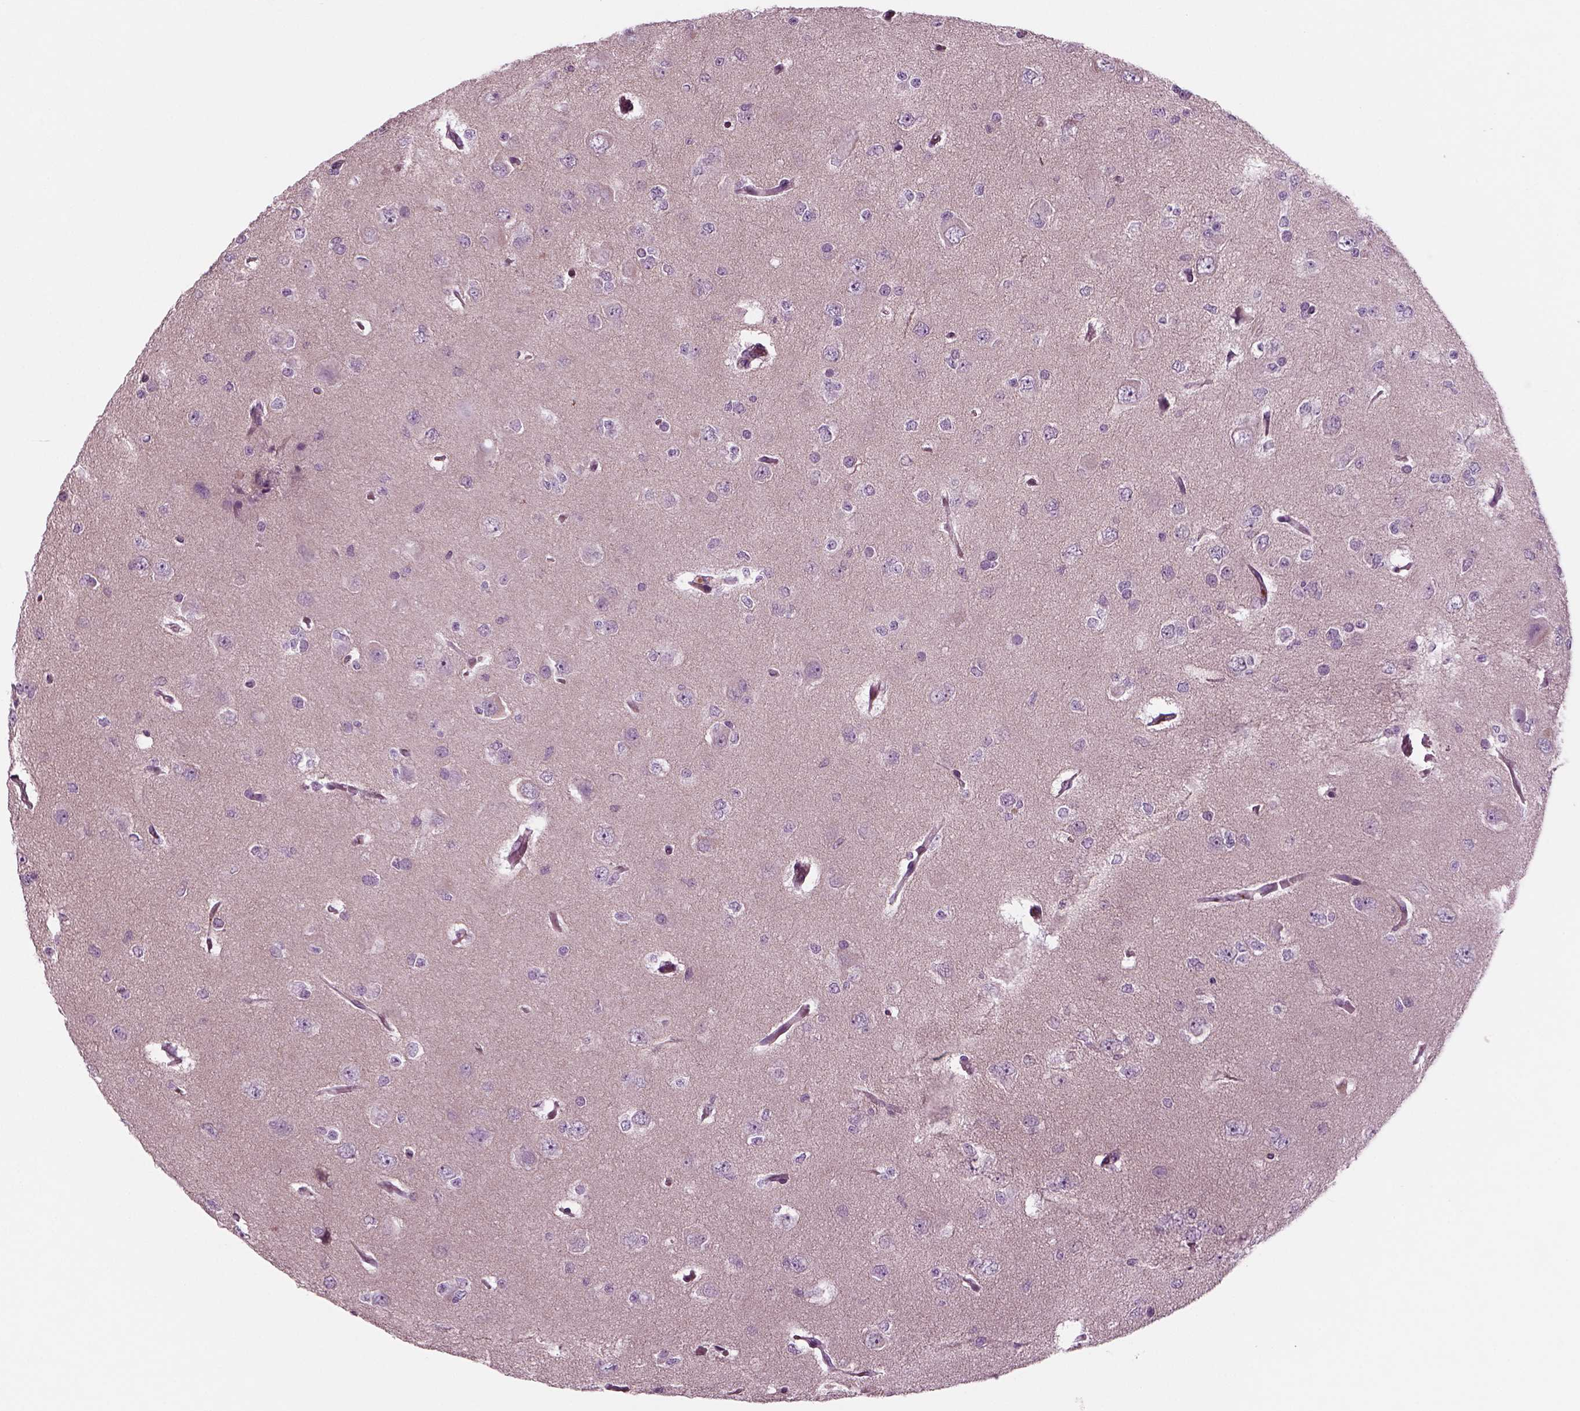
{"staining": {"intensity": "negative", "quantity": "none", "location": "none"}, "tissue": "glioma", "cell_type": "Tumor cells", "image_type": "cancer", "snomed": [{"axis": "morphology", "description": "Glioma, malignant, Low grade"}, {"axis": "topography", "description": "Brain"}], "caption": "IHC micrograph of glioma stained for a protein (brown), which exhibits no staining in tumor cells.", "gene": "SLC2A3", "patient": {"sex": "male", "age": 27}}